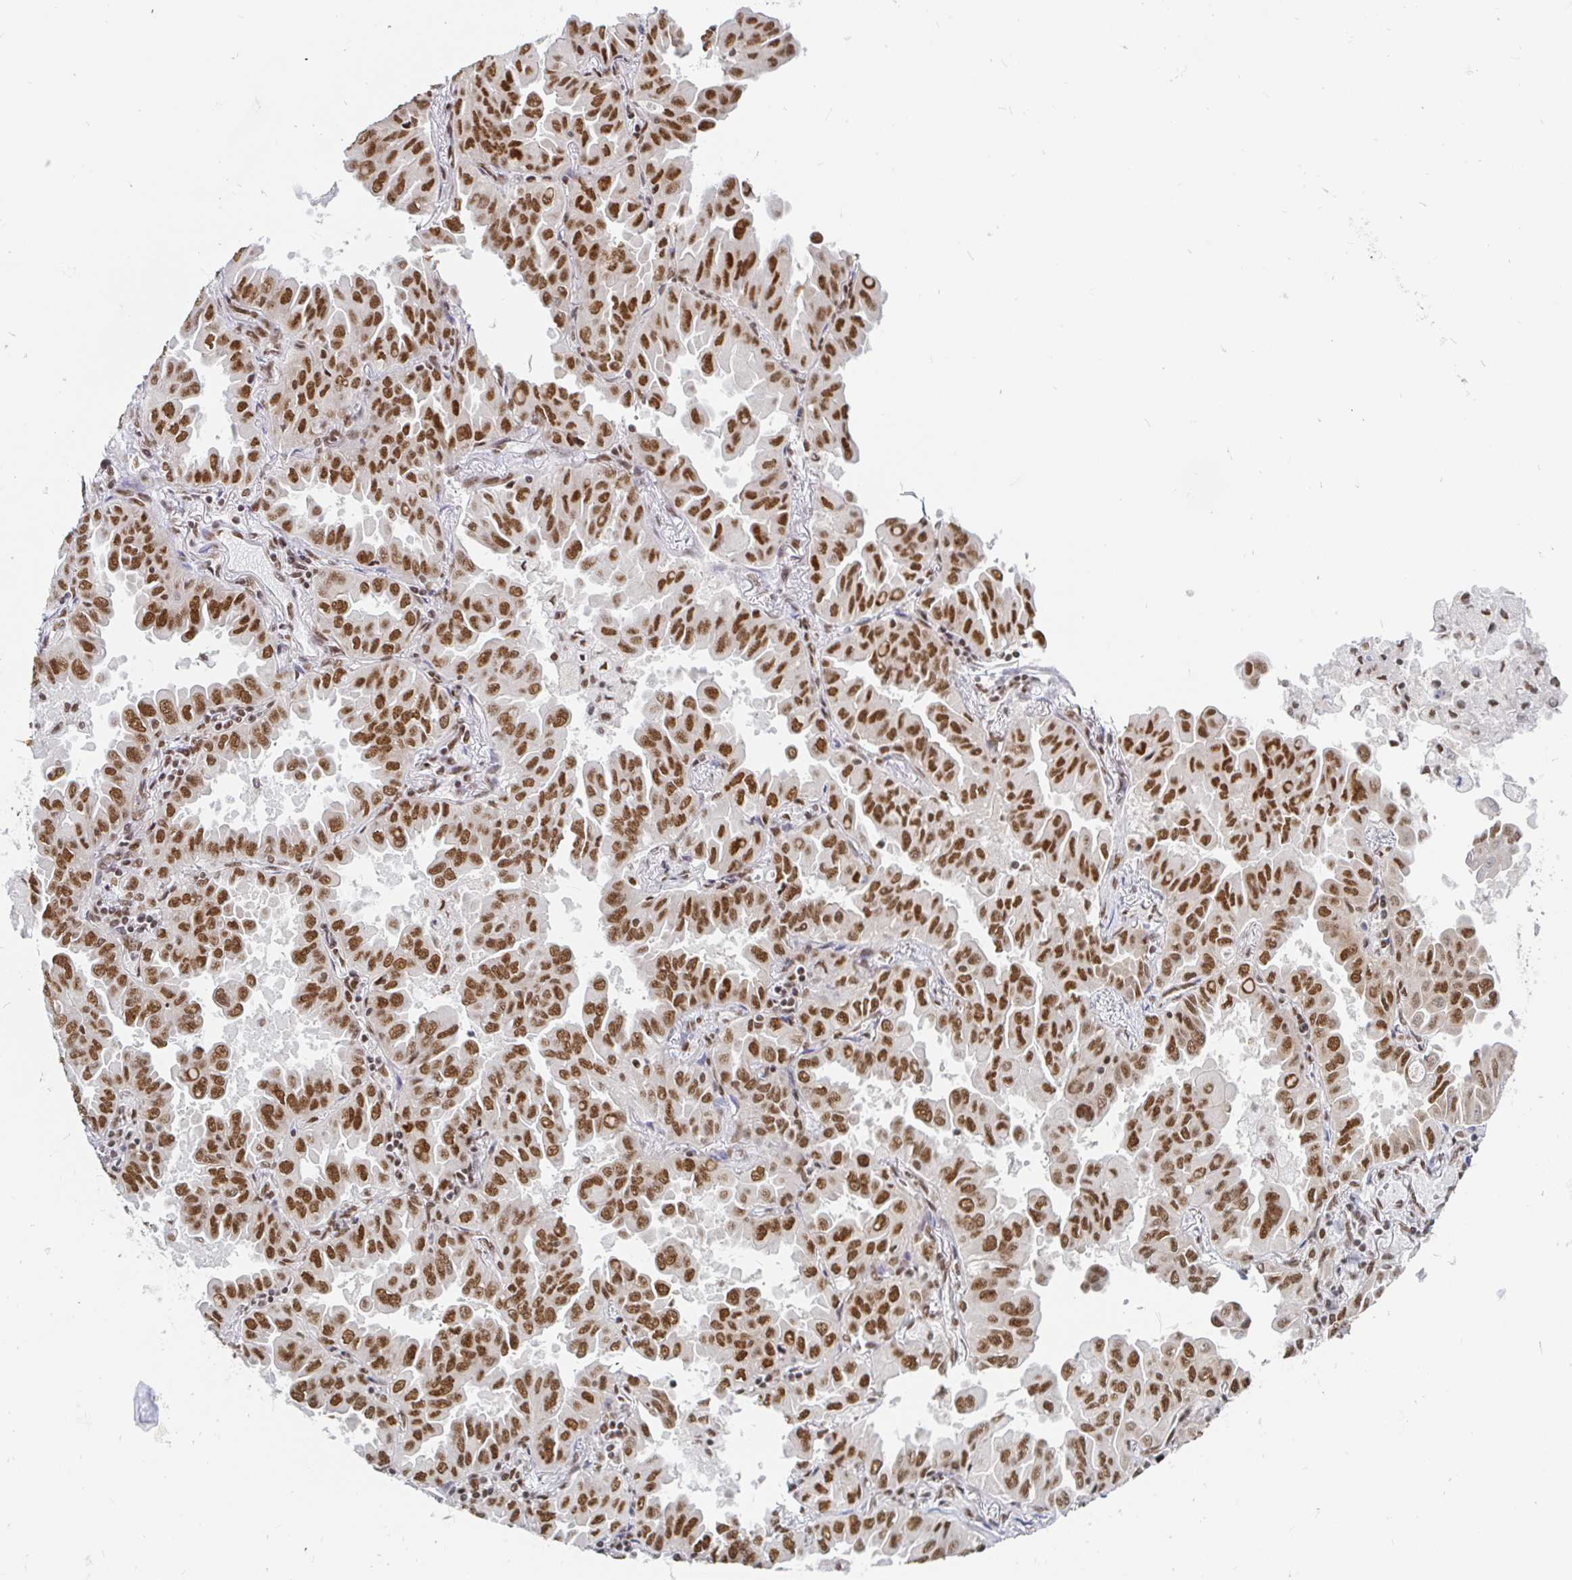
{"staining": {"intensity": "moderate", "quantity": ">75%", "location": "nuclear"}, "tissue": "lung cancer", "cell_type": "Tumor cells", "image_type": "cancer", "snomed": [{"axis": "morphology", "description": "Adenocarcinoma, NOS"}, {"axis": "topography", "description": "Lung"}], "caption": "Immunohistochemical staining of human lung cancer exhibits moderate nuclear protein positivity in about >75% of tumor cells.", "gene": "RBMX", "patient": {"sex": "male", "age": 64}}